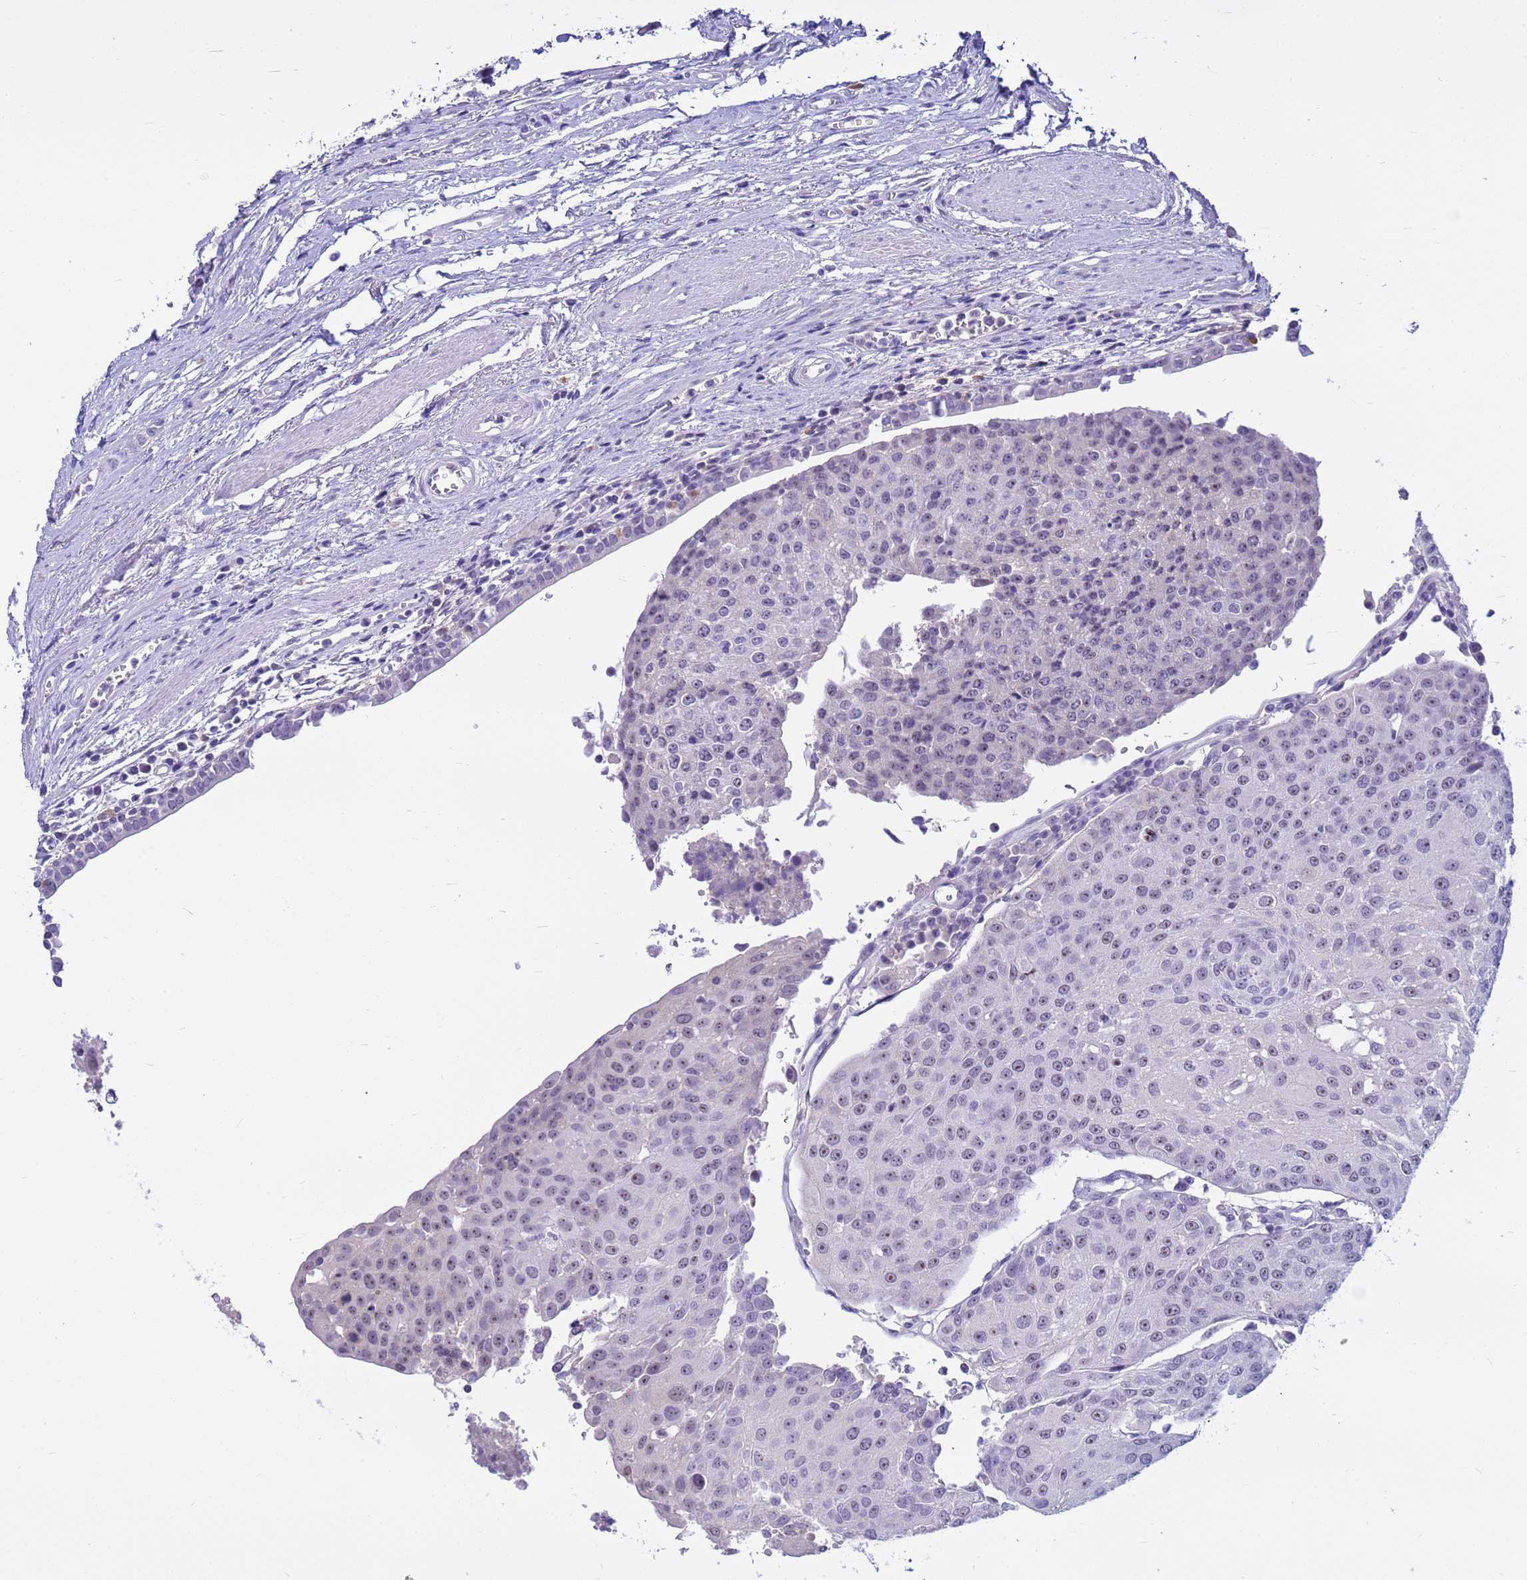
{"staining": {"intensity": "weak", "quantity": "25%-75%", "location": "nuclear"}, "tissue": "urothelial cancer", "cell_type": "Tumor cells", "image_type": "cancer", "snomed": [{"axis": "morphology", "description": "Urothelial carcinoma, High grade"}, {"axis": "topography", "description": "Urinary bladder"}], "caption": "IHC photomicrograph of neoplastic tissue: human urothelial cancer stained using IHC exhibits low levels of weak protein expression localized specifically in the nuclear of tumor cells, appearing as a nuclear brown color.", "gene": "DMRTC2", "patient": {"sex": "female", "age": 85}}